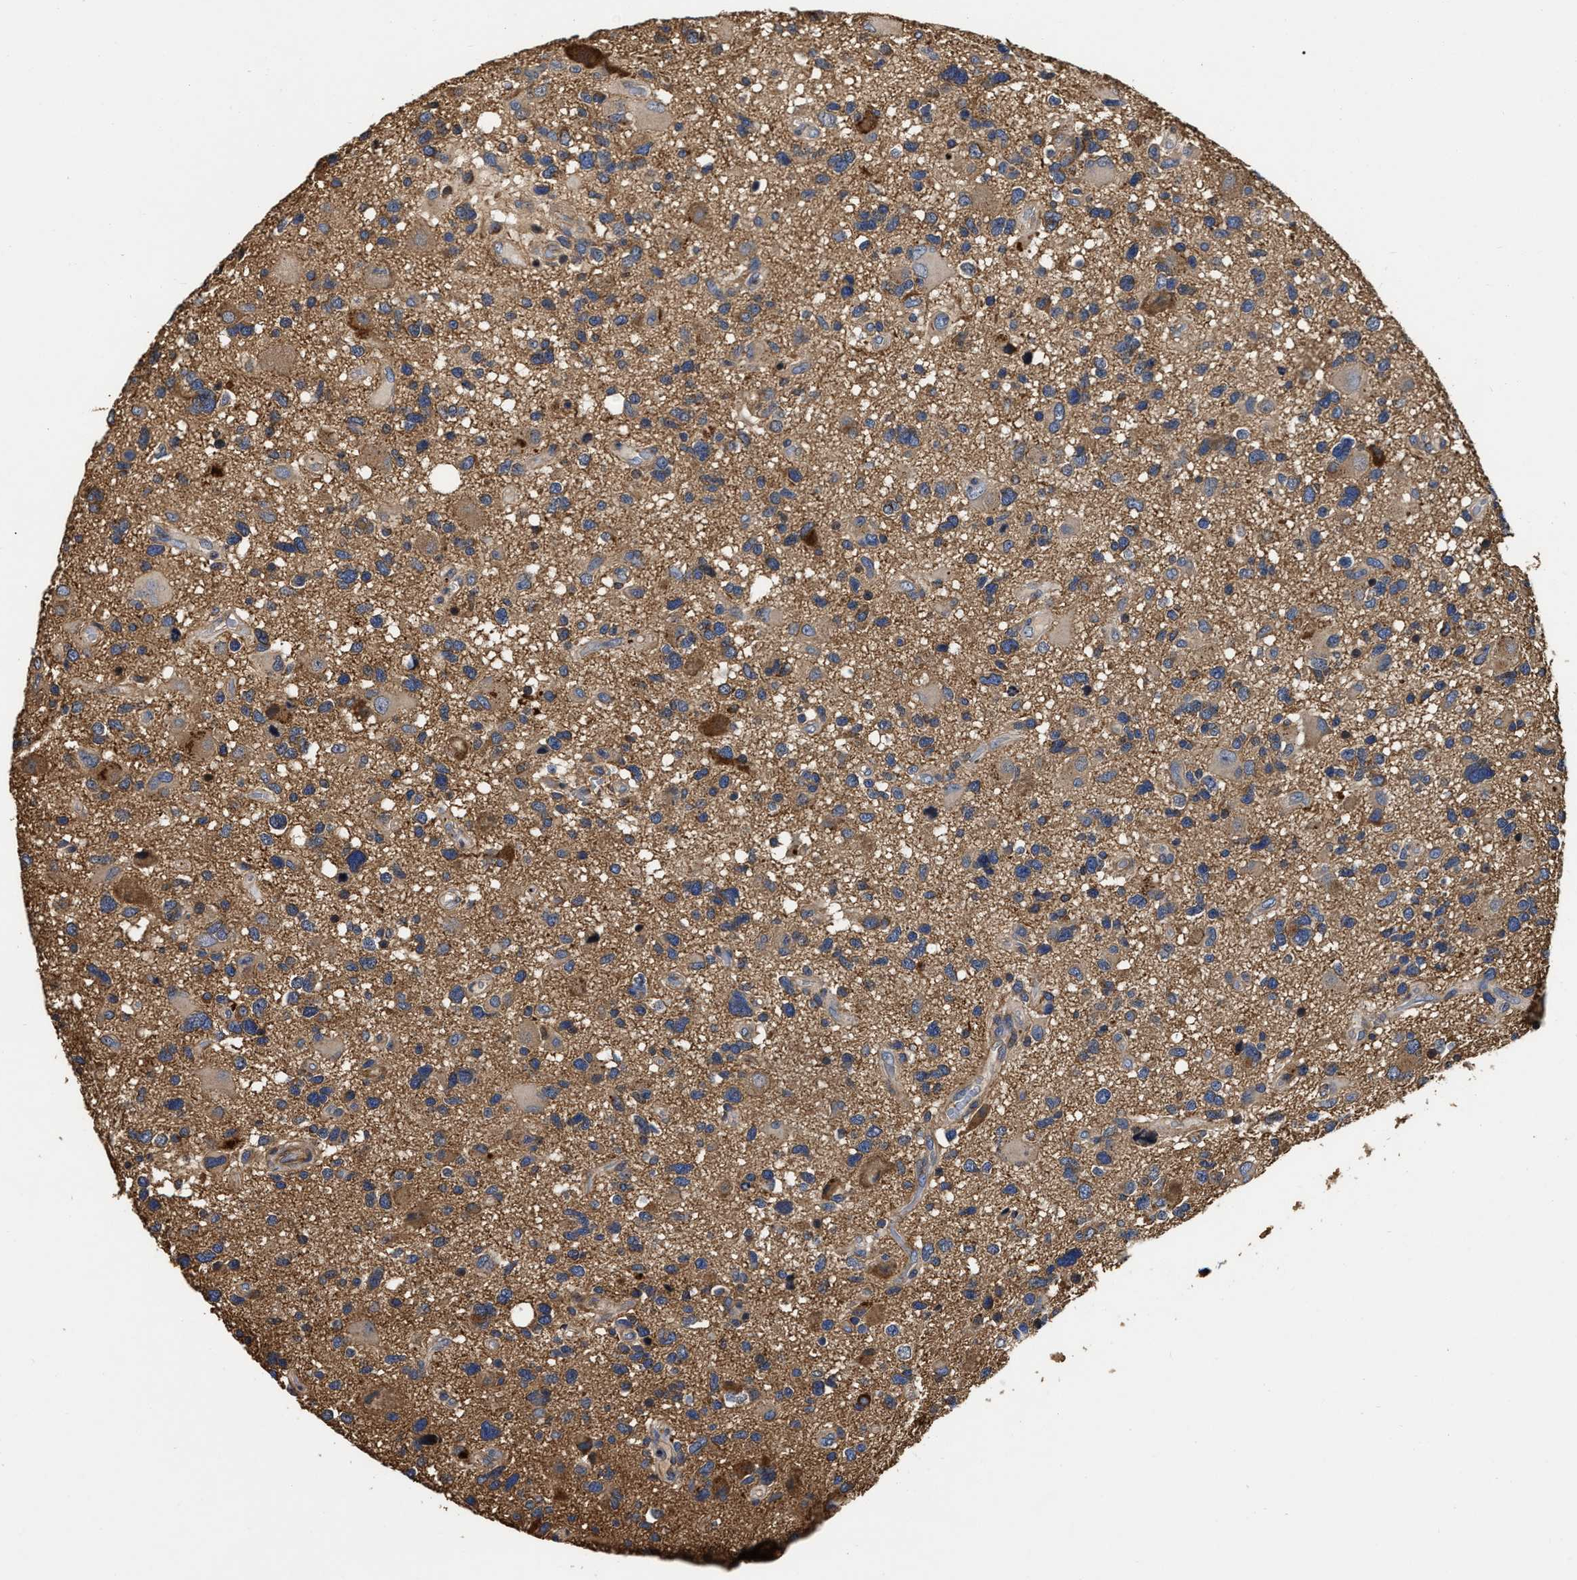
{"staining": {"intensity": "moderate", "quantity": ">75%", "location": "cytoplasmic/membranous"}, "tissue": "glioma", "cell_type": "Tumor cells", "image_type": "cancer", "snomed": [{"axis": "morphology", "description": "Glioma, malignant, High grade"}, {"axis": "topography", "description": "Brain"}], "caption": "Protein staining of malignant high-grade glioma tissue demonstrates moderate cytoplasmic/membranous expression in approximately >75% of tumor cells.", "gene": "ABCG8", "patient": {"sex": "male", "age": 33}}